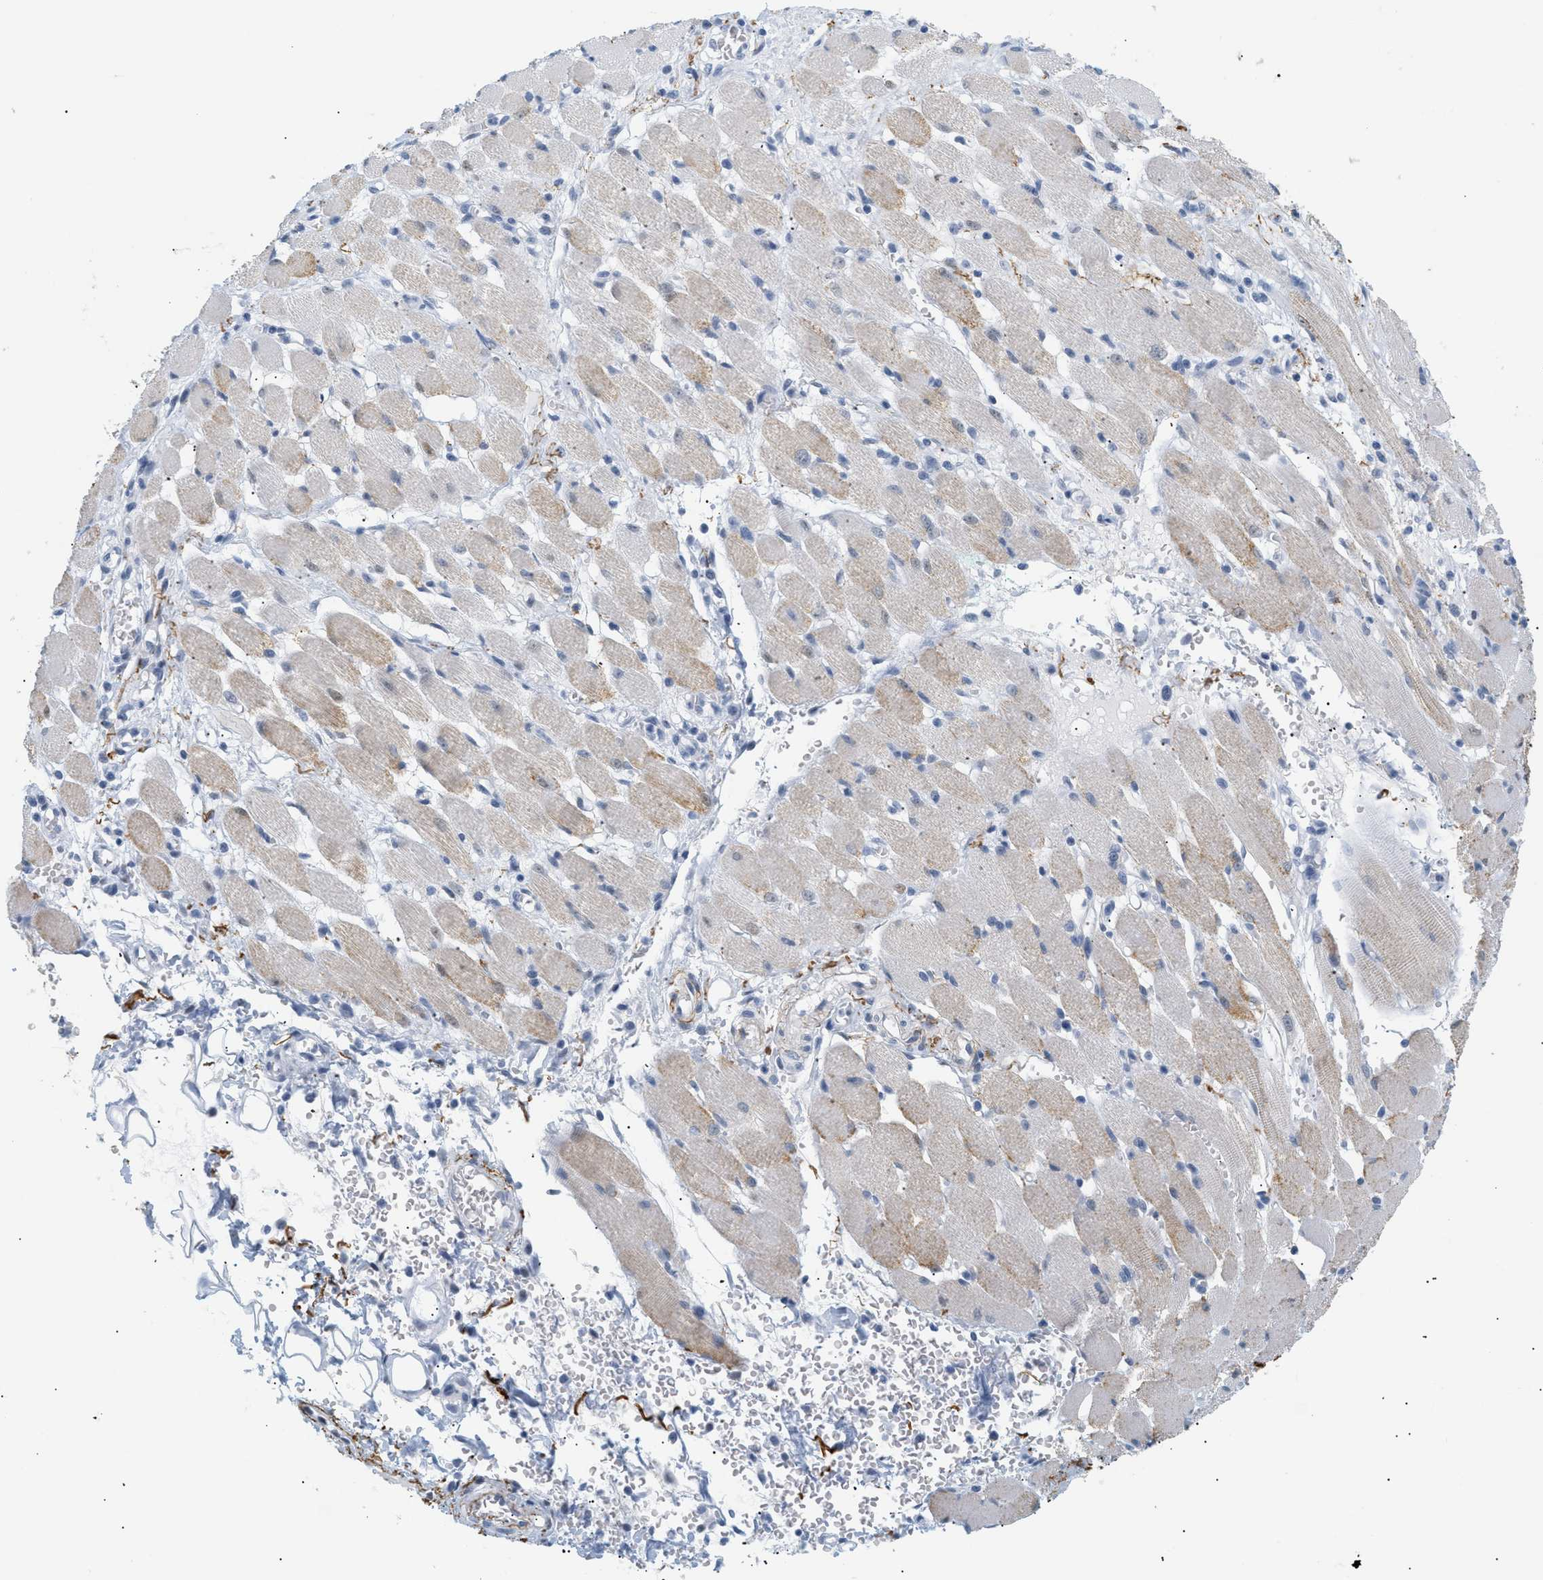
{"staining": {"intensity": "negative", "quantity": "none", "location": "none"}, "tissue": "adipose tissue", "cell_type": "Adipocytes", "image_type": "normal", "snomed": [{"axis": "morphology", "description": "Squamous cell carcinoma, NOS"}, {"axis": "topography", "description": "Oral tissue"}, {"axis": "topography", "description": "Head-Neck"}], "caption": "Immunohistochemistry (IHC) of normal adipose tissue demonstrates no staining in adipocytes. The staining was performed using DAB to visualize the protein expression in brown, while the nuclei were stained in blue with hematoxylin (Magnification: 20x).", "gene": "ELN", "patient": {"sex": "female", "age": 50}}